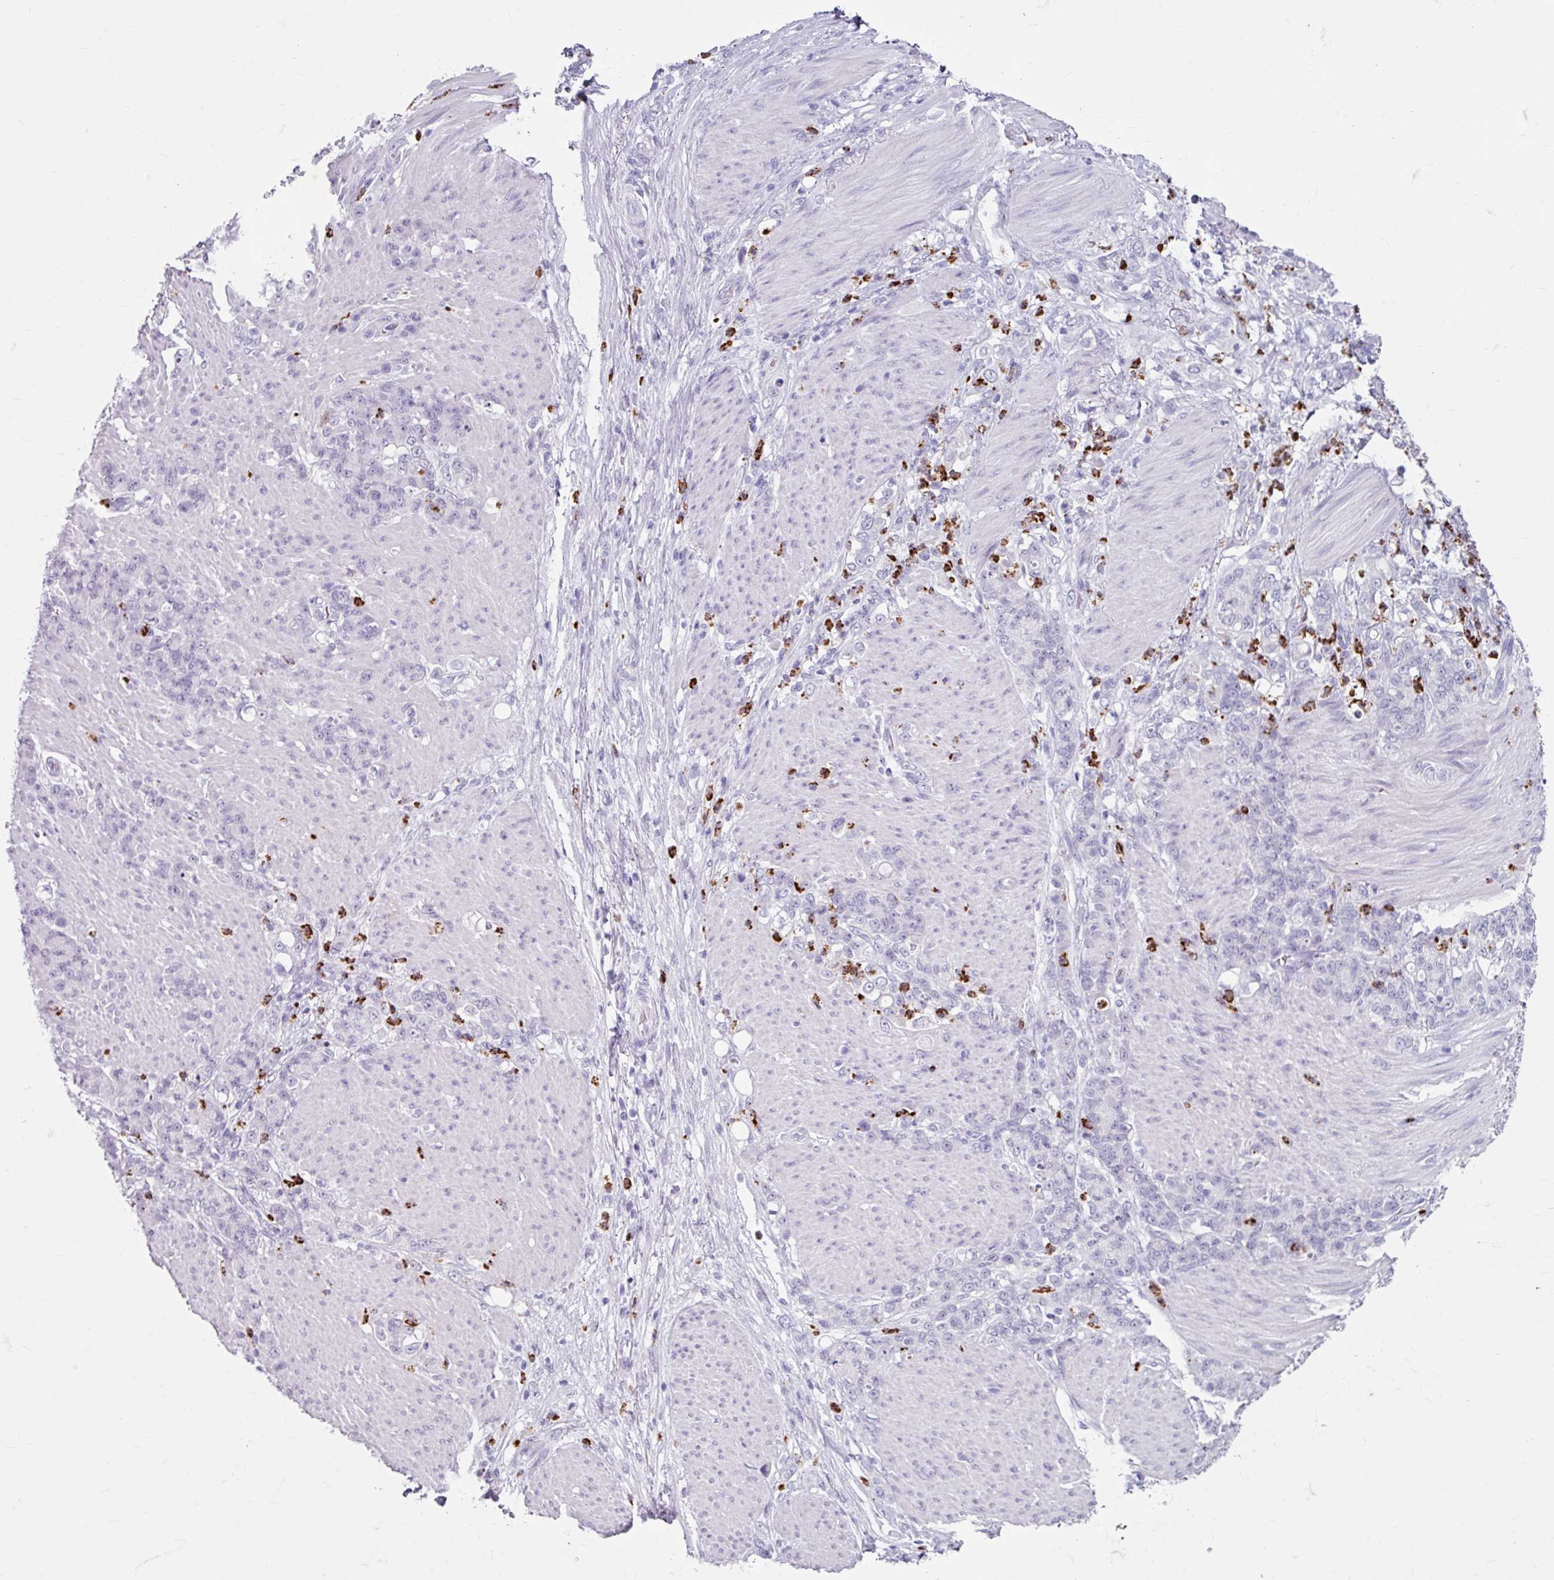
{"staining": {"intensity": "negative", "quantity": "none", "location": "none"}, "tissue": "stomach cancer", "cell_type": "Tumor cells", "image_type": "cancer", "snomed": [{"axis": "morphology", "description": "Adenocarcinoma, NOS"}, {"axis": "topography", "description": "Stomach"}], "caption": "High power microscopy image of an IHC histopathology image of stomach adenocarcinoma, revealing no significant expression in tumor cells. Nuclei are stained in blue.", "gene": "ANKRD1", "patient": {"sex": "female", "age": 79}}